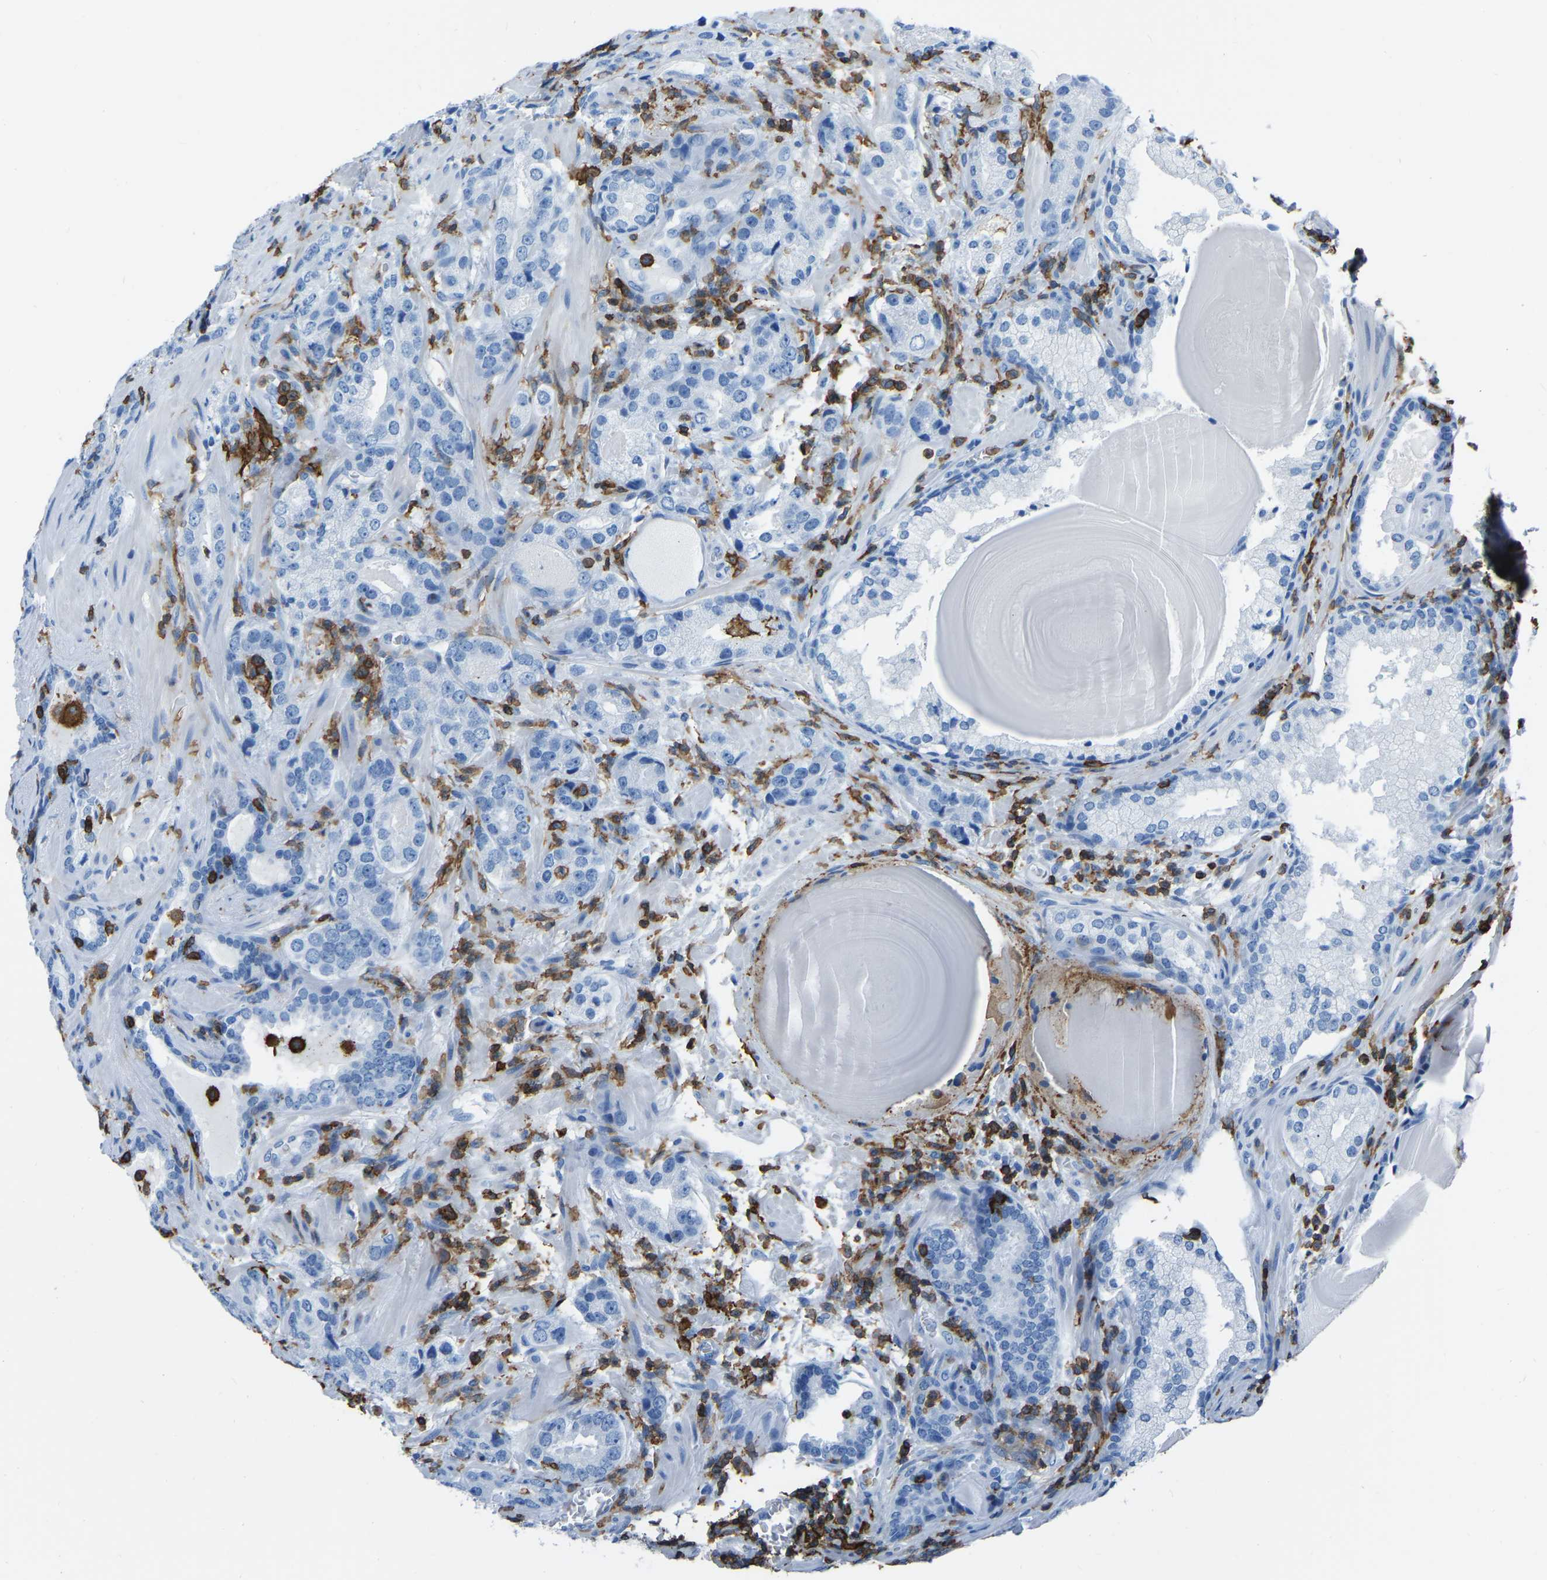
{"staining": {"intensity": "negative", "quantity": "none", "location": "none"}, "tissue": "prostate cancer", "cell_type": "Tumor cells", "image_type": "cancer", "snomed": [{"axis": "morphology", "description": "Adenocarcinoma, High grade"}, {"axis": "topography", "description": "Prostate"}], "caption": "A high-resolution micrograph shows immunohistochemistry (IHC) staining of high-grade adenocarcinoma (prostate), which demonstrates no significant expression in tumor cells.", "gene": "LSP1", "patient": {"sex": "male", "age": 63}}